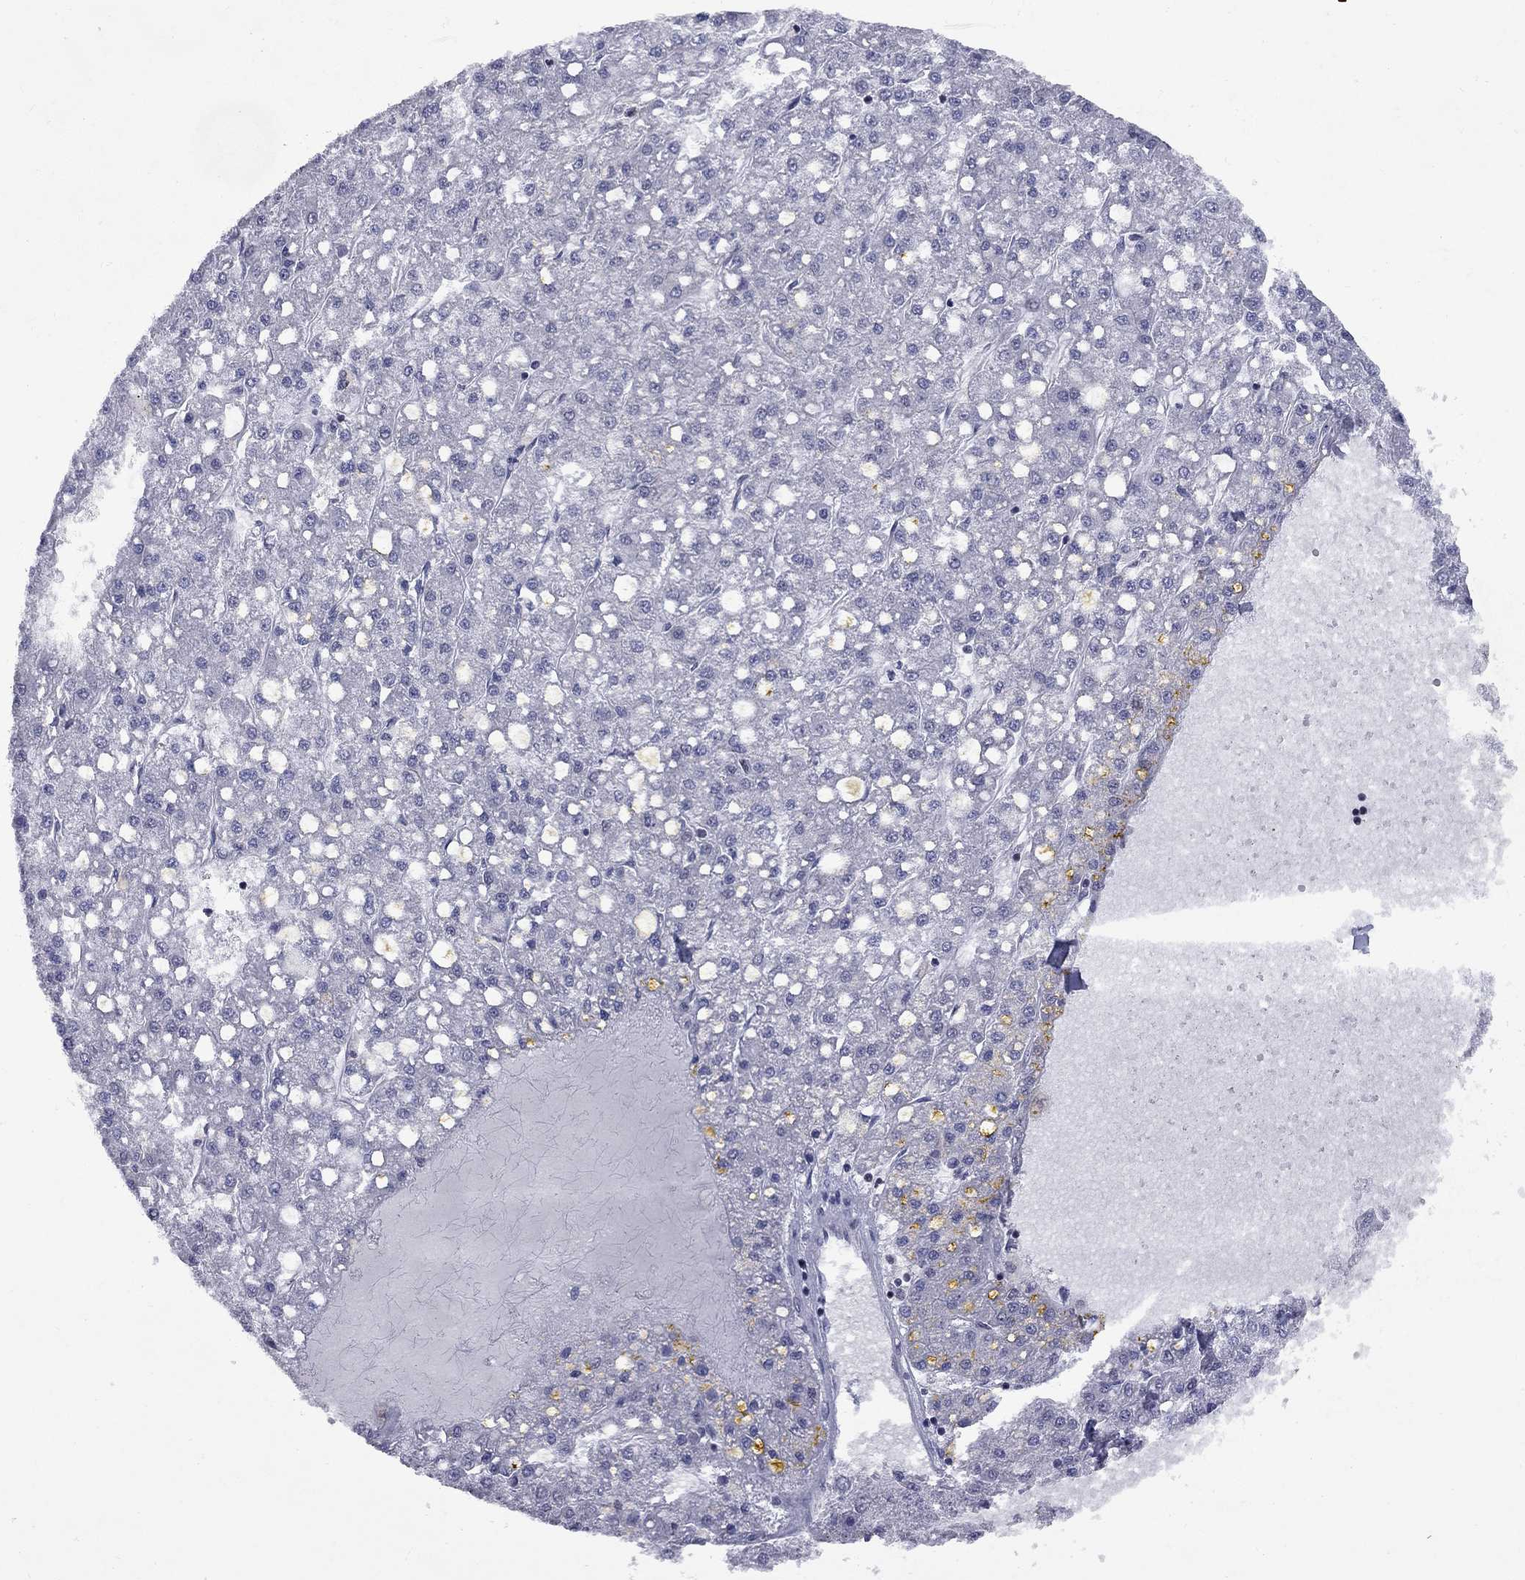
{"staining": {"intensity": "negative", "quantity": "none", "location": "none"}, "tissue": "liver cancer", "cell_type": "Tumor cells", "image_type": "cancer", "snomed": [{"axis": "morphology", "description": "Carcinoma, Hepatocellular, NOS"}, {"axis": "topography", "description": "Liver"}], "caption": "The image exhibits no staining of tumor cells in liver hepatocellular carcinoma.", "gene": "TAF9", "patient": {"sex": "male", "age": 67}}